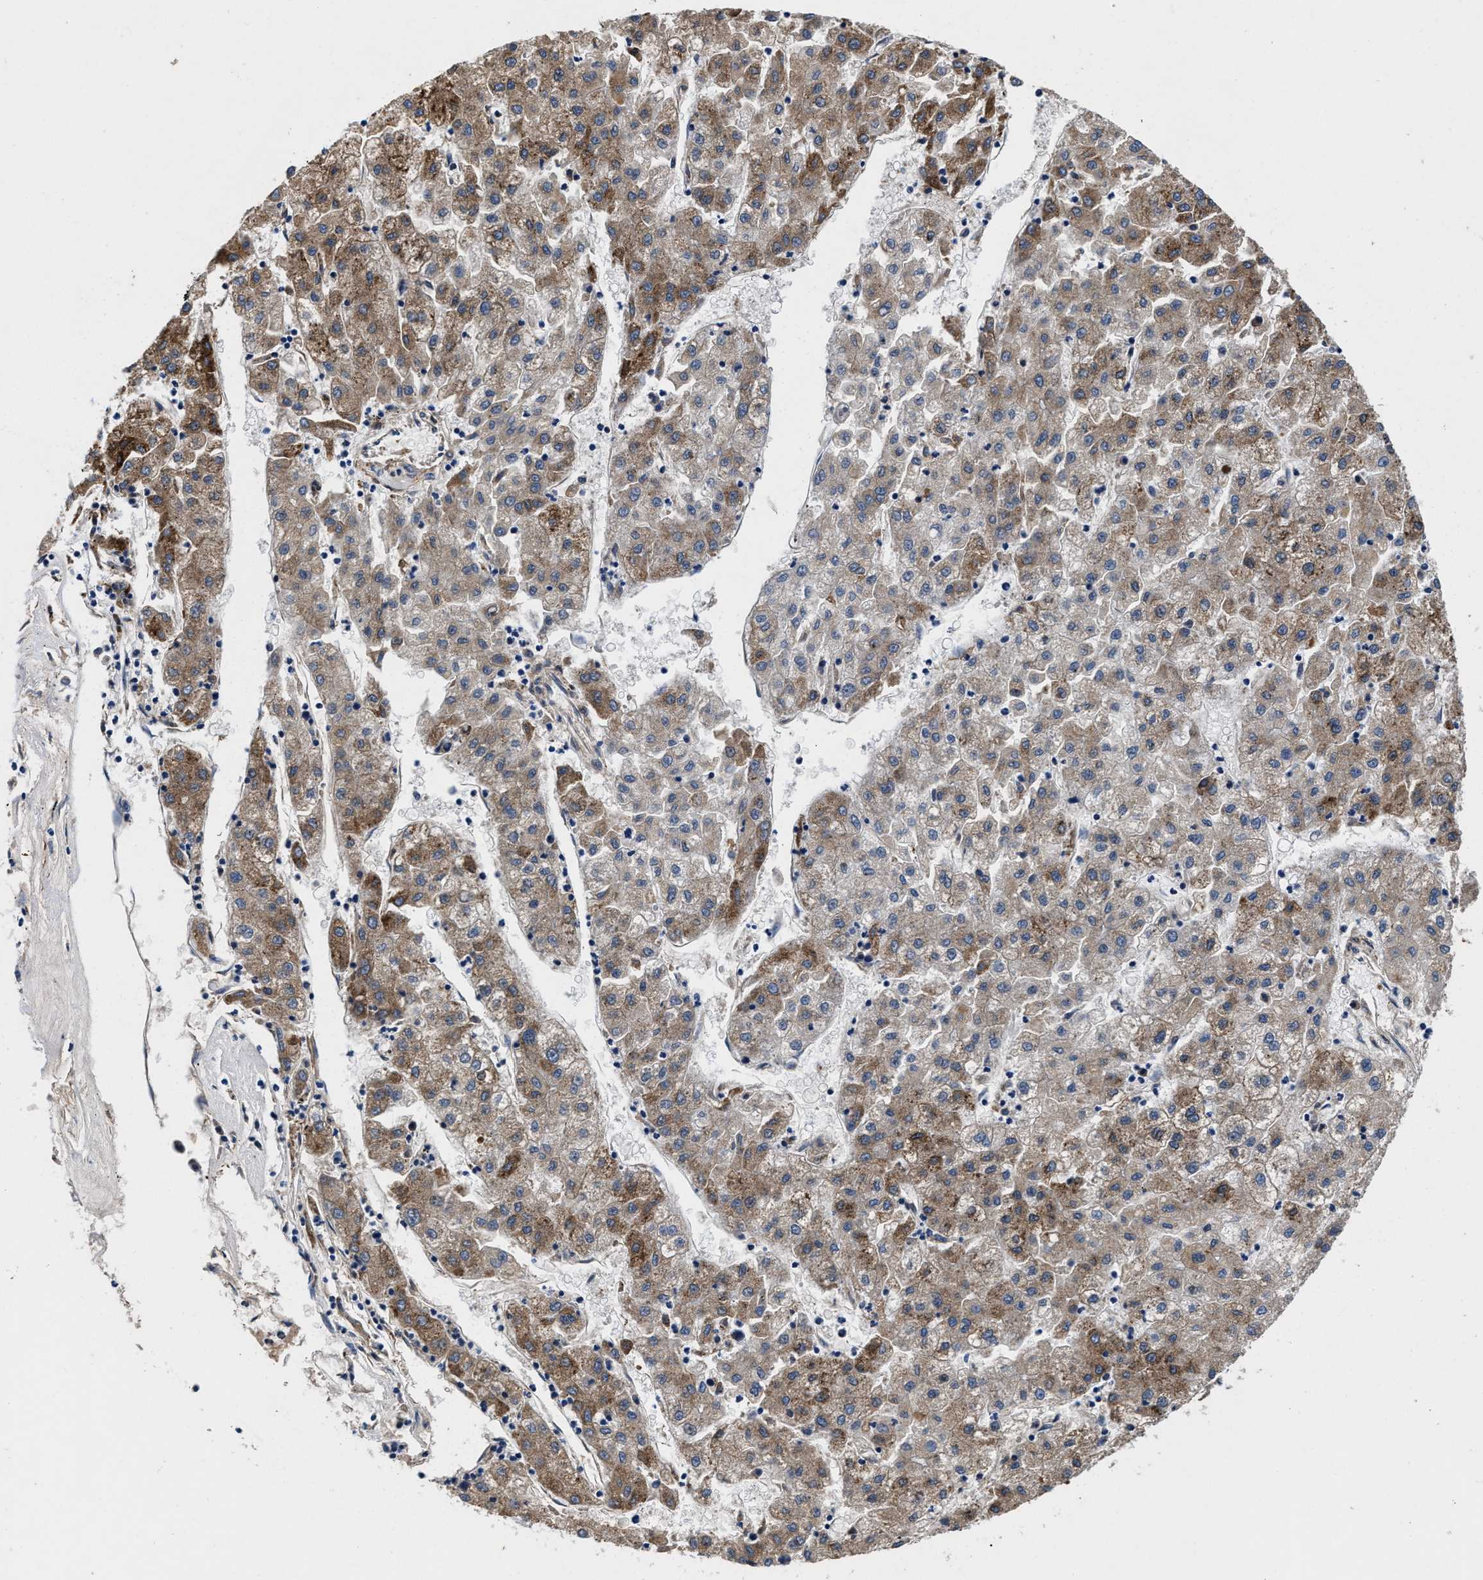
{"staining": {"intensity": "moderate", "quantity": ">75%", "location": "cytoplasmic/membranous"}, "tissue": "liver cancer", "cell_type": "Tumor cells", "image_type": "cancer", "snomed": [{"axis": "morphology", "description": "Carcinoma, Hepatocellular, NOS"}, {"axis": "topography", "description": "Liver"}], "caption": "A histopathology image showing moderate cytoplasmic/membranous staining in approximately >75% of tumor cells in hepatocellular carcinoma (liver), as visualized by brown immunohistochemical staining.", "gene": "SLC12A2", "patient": {"sex": "male", "age": 72}}